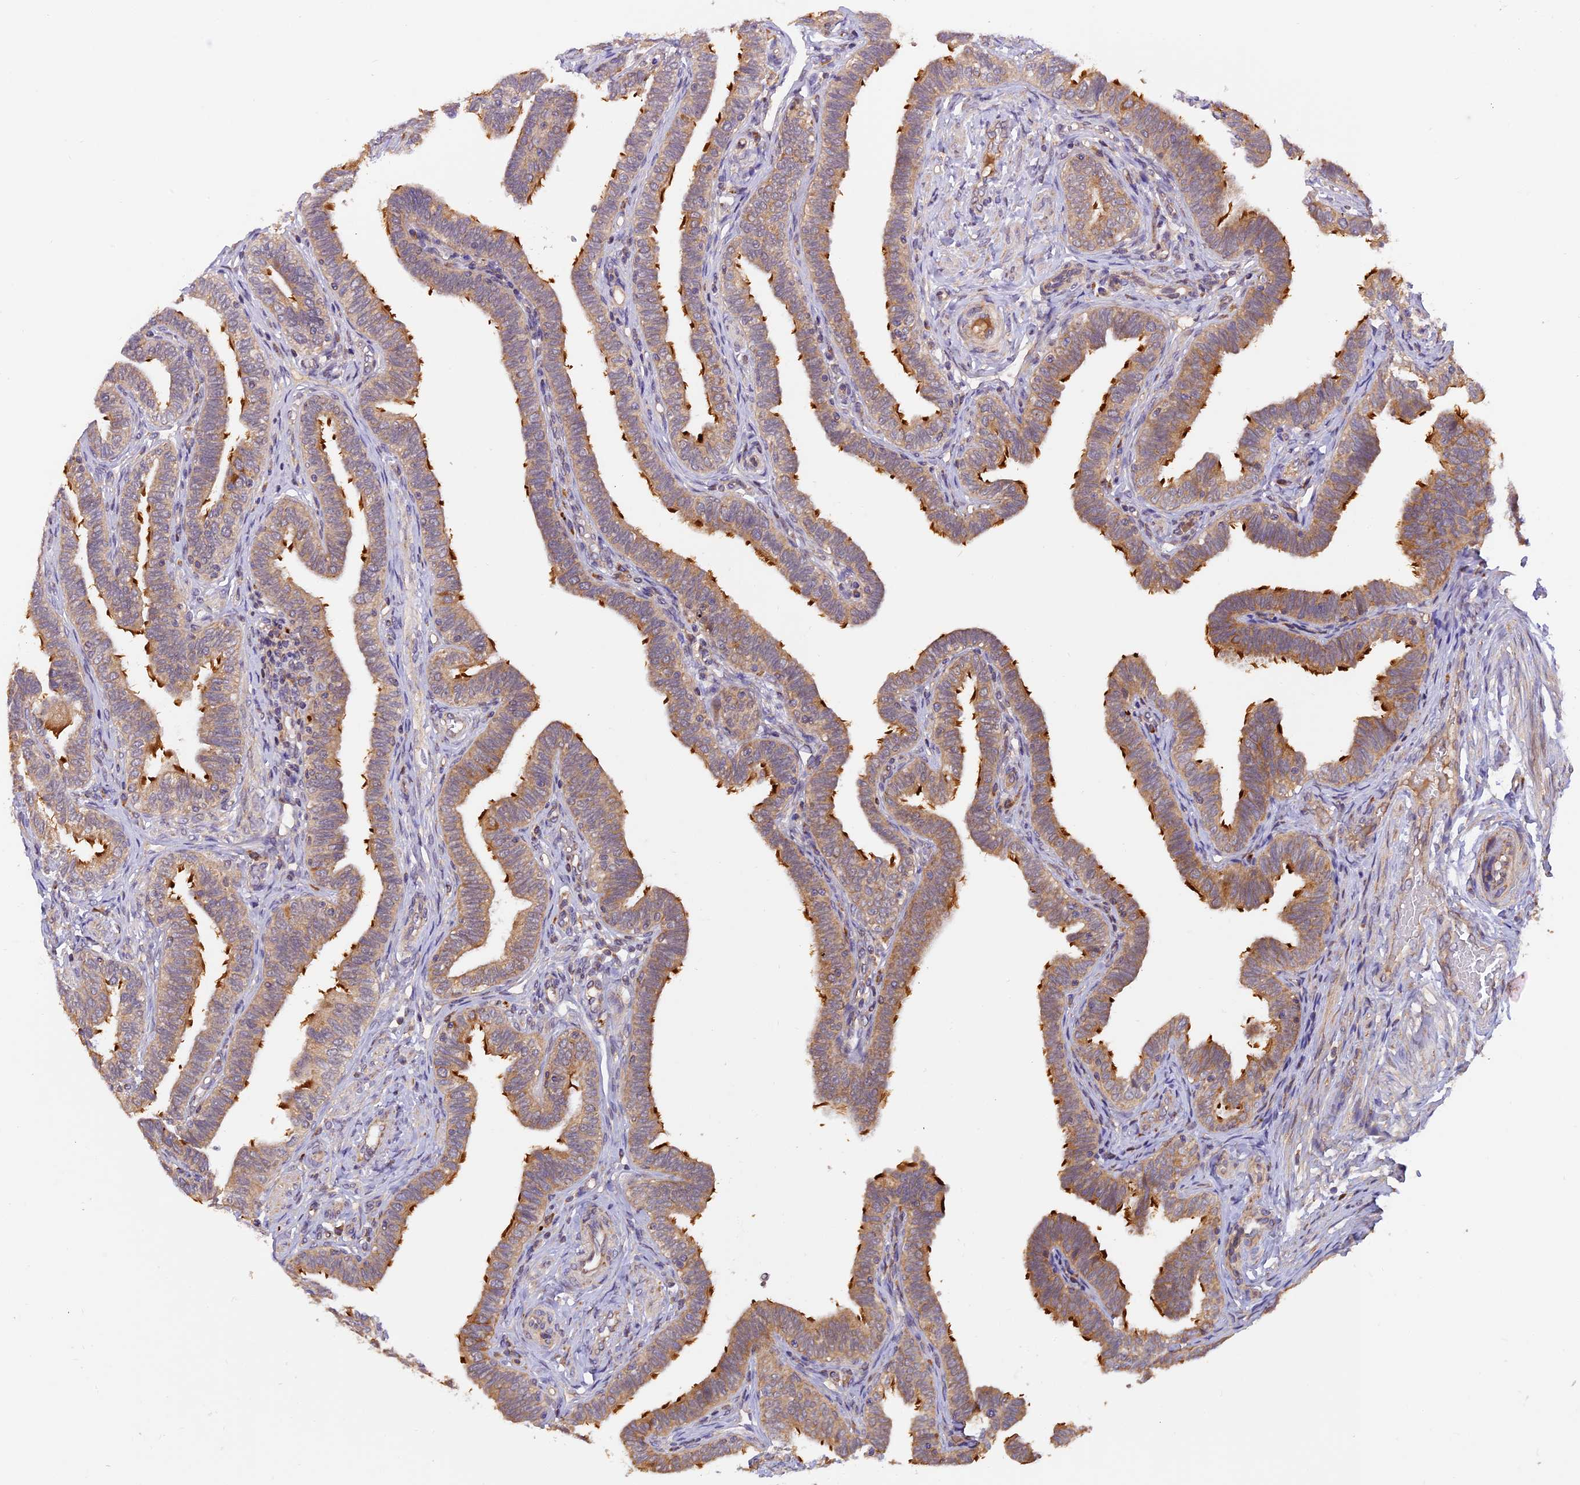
{"staining": {"intensity": "strong", "quantity": "25%-75%", "location": "cytoplasmic/membranous"}, "tissue": "fallopian tube", "cell_type": "Glandular cells", "image_type": "normal", "snomed": [{"axis": "morphology", "description": "Normal tissue, NOS"}, {"axis": "topography", "description": "Fallopian tube"}], "caption": "A brown stain shows strong cytoplasmic/membranous positivity of a protein in glandular cells of normal fallopian tube. (IHC, brightfield microscopy, high magnification).", "gene": "MNS1", "patient": {"sex": "female", "age": 39}}